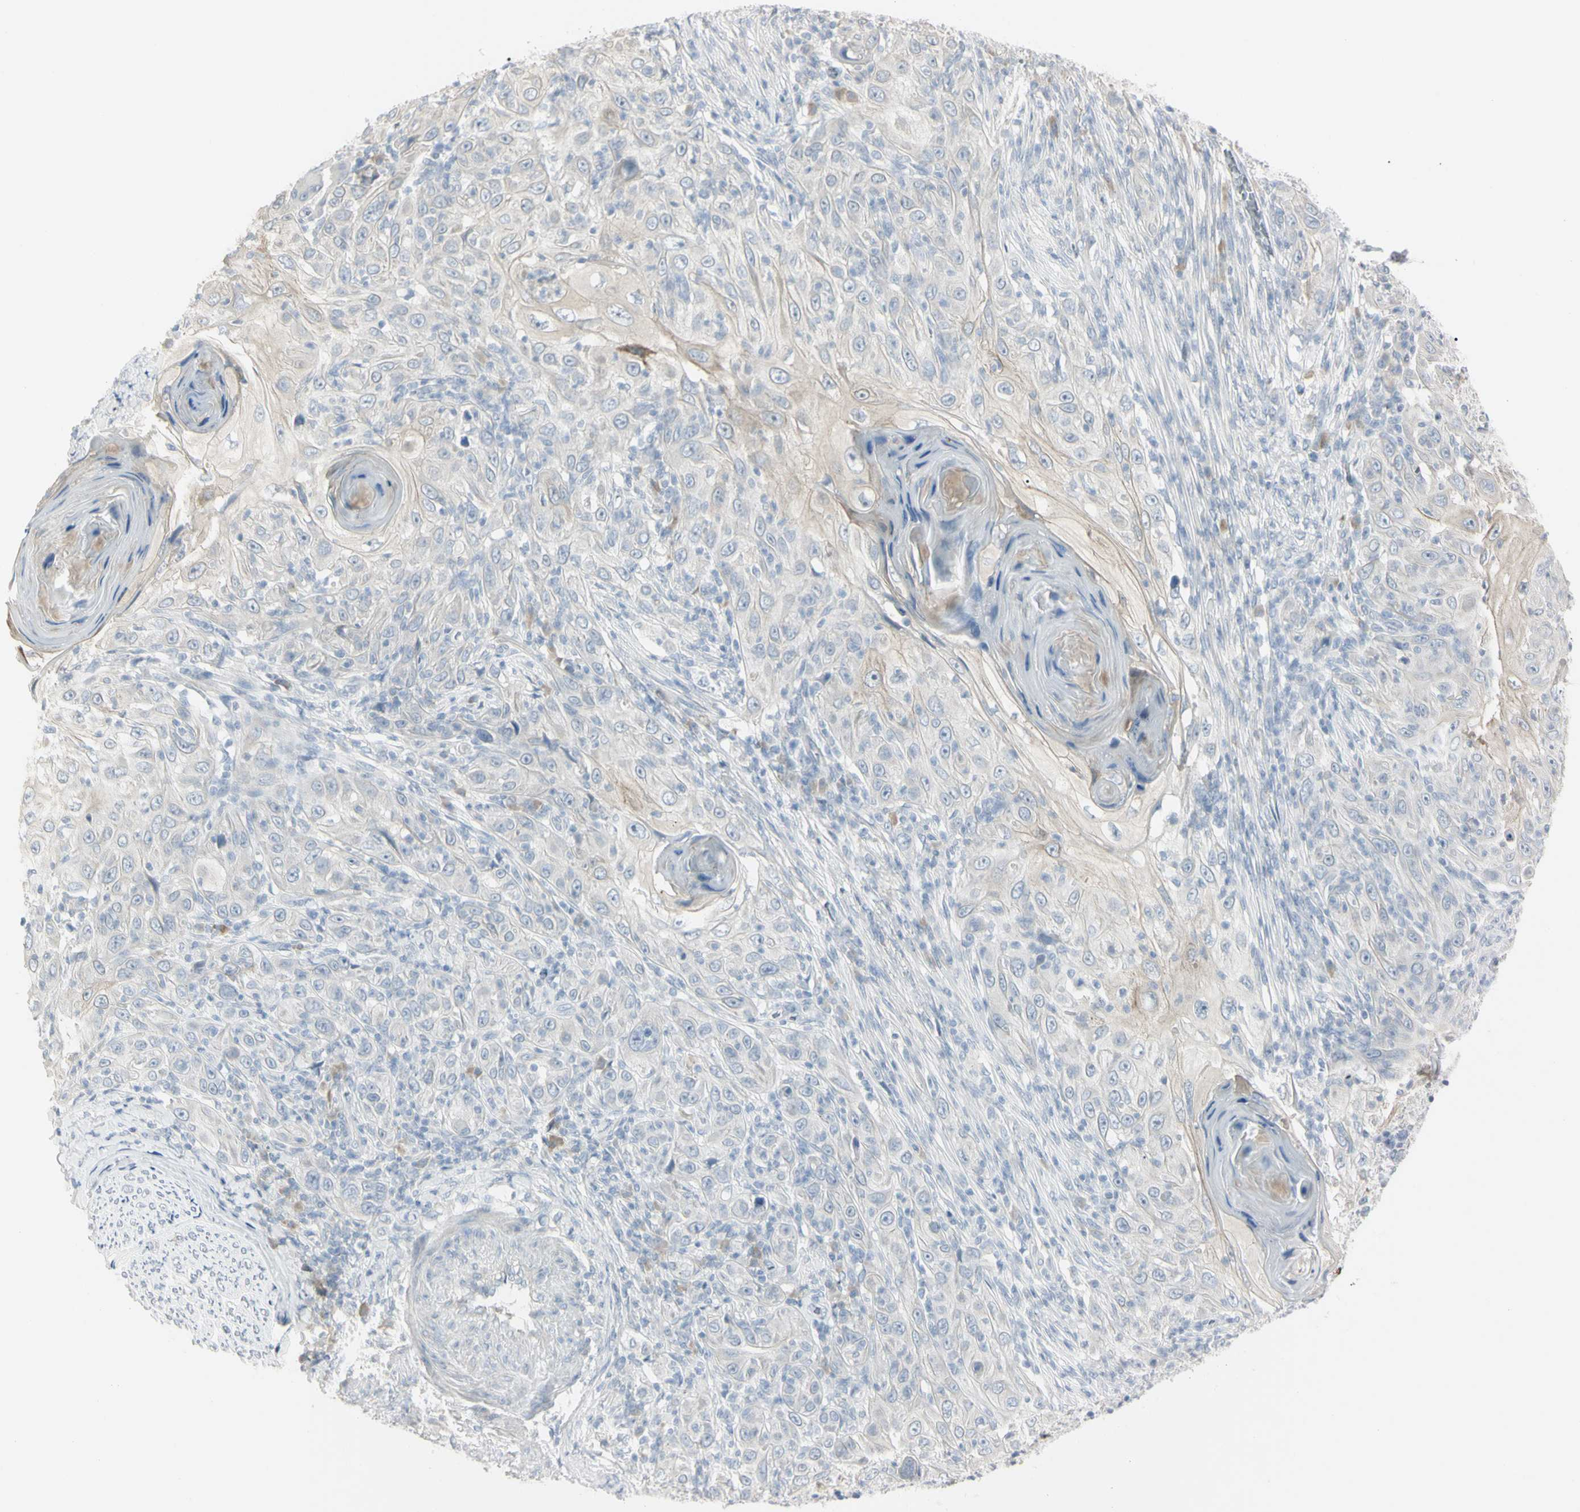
{"staining": {"intensity": "negative", "quantity": "none", "location": "none"}, "tissue": "skin cancer", "cell_type": "Tumor cells", "image_type": "cancer", "snomed": [{"axis": "morphology", "description": "Squamous cell carcinoma, NOS"}, {"axis": "topography", "description": "Skin"}], "caption": "Immunohistochemistry (IHC) micrograph of neoplastic tissue: human squamous cell carcinoma (skin) stained with DAB exhibits no significant protein expression in tumor cells.", "gene": "PIP", "patient": {"sex": "female", "age": 88}}